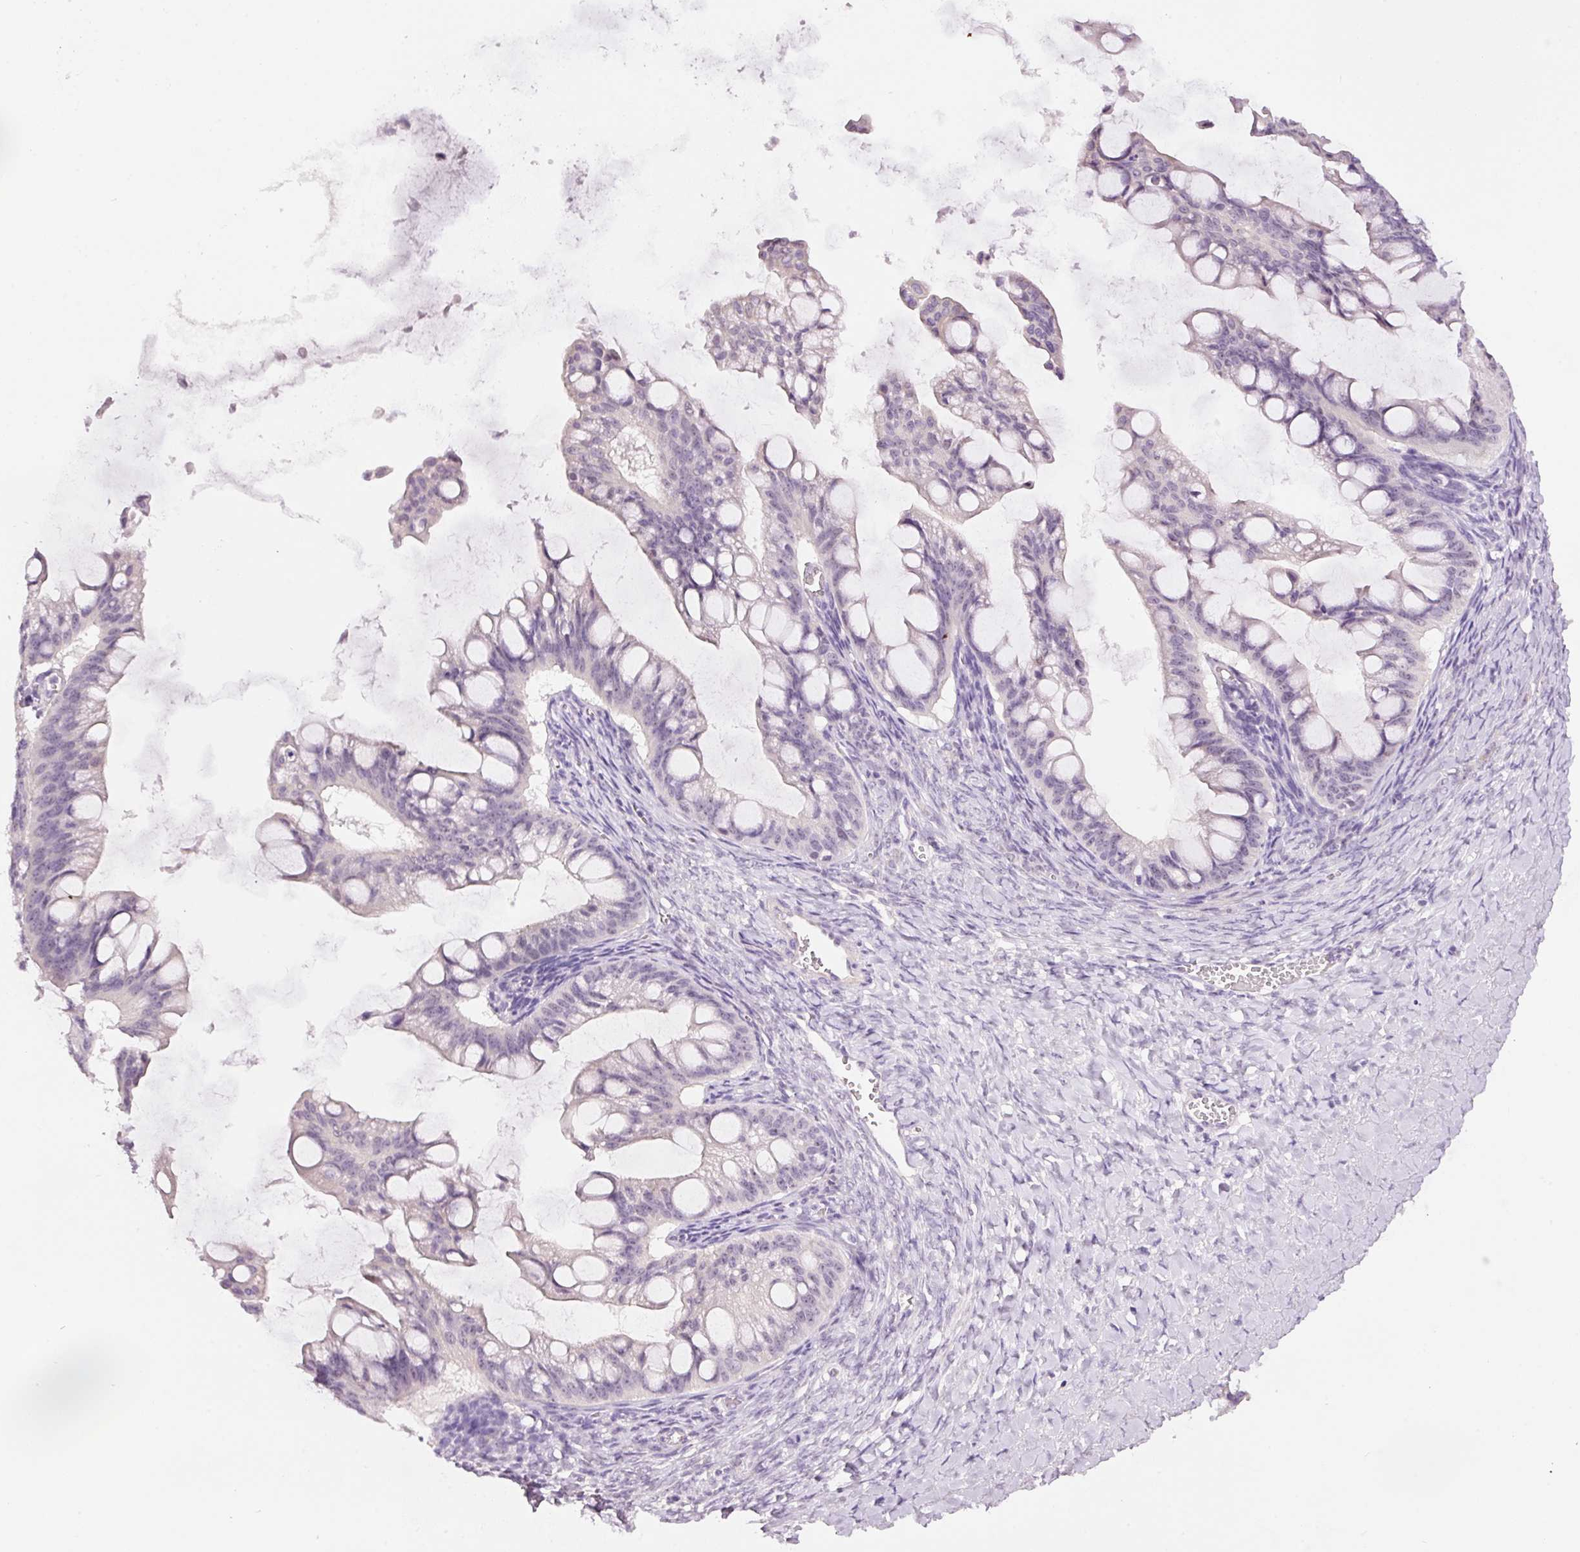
{"staining": {"intensity": "negative", "quantity": "none", "location": "none"}, "tissue": "ovarian cancer", "cell_type": "Tumor cells", "image_type": "cancer", "snomed": [{"axis": "morphology", "description": "Cystadenocarcinoma, mucinous, NOS"}, {"axis": "topography", "description": "Ovary"}], "caption": "Tumor cells are negative for brown protein staining in ovarian cancer (mucinous cystadenocarcinoma). (DAB immunohistochemistry visualized using brightfield microscopy, high magnification).", "gene": "GCG", "patient": {"sex": "female", "age": 73}}